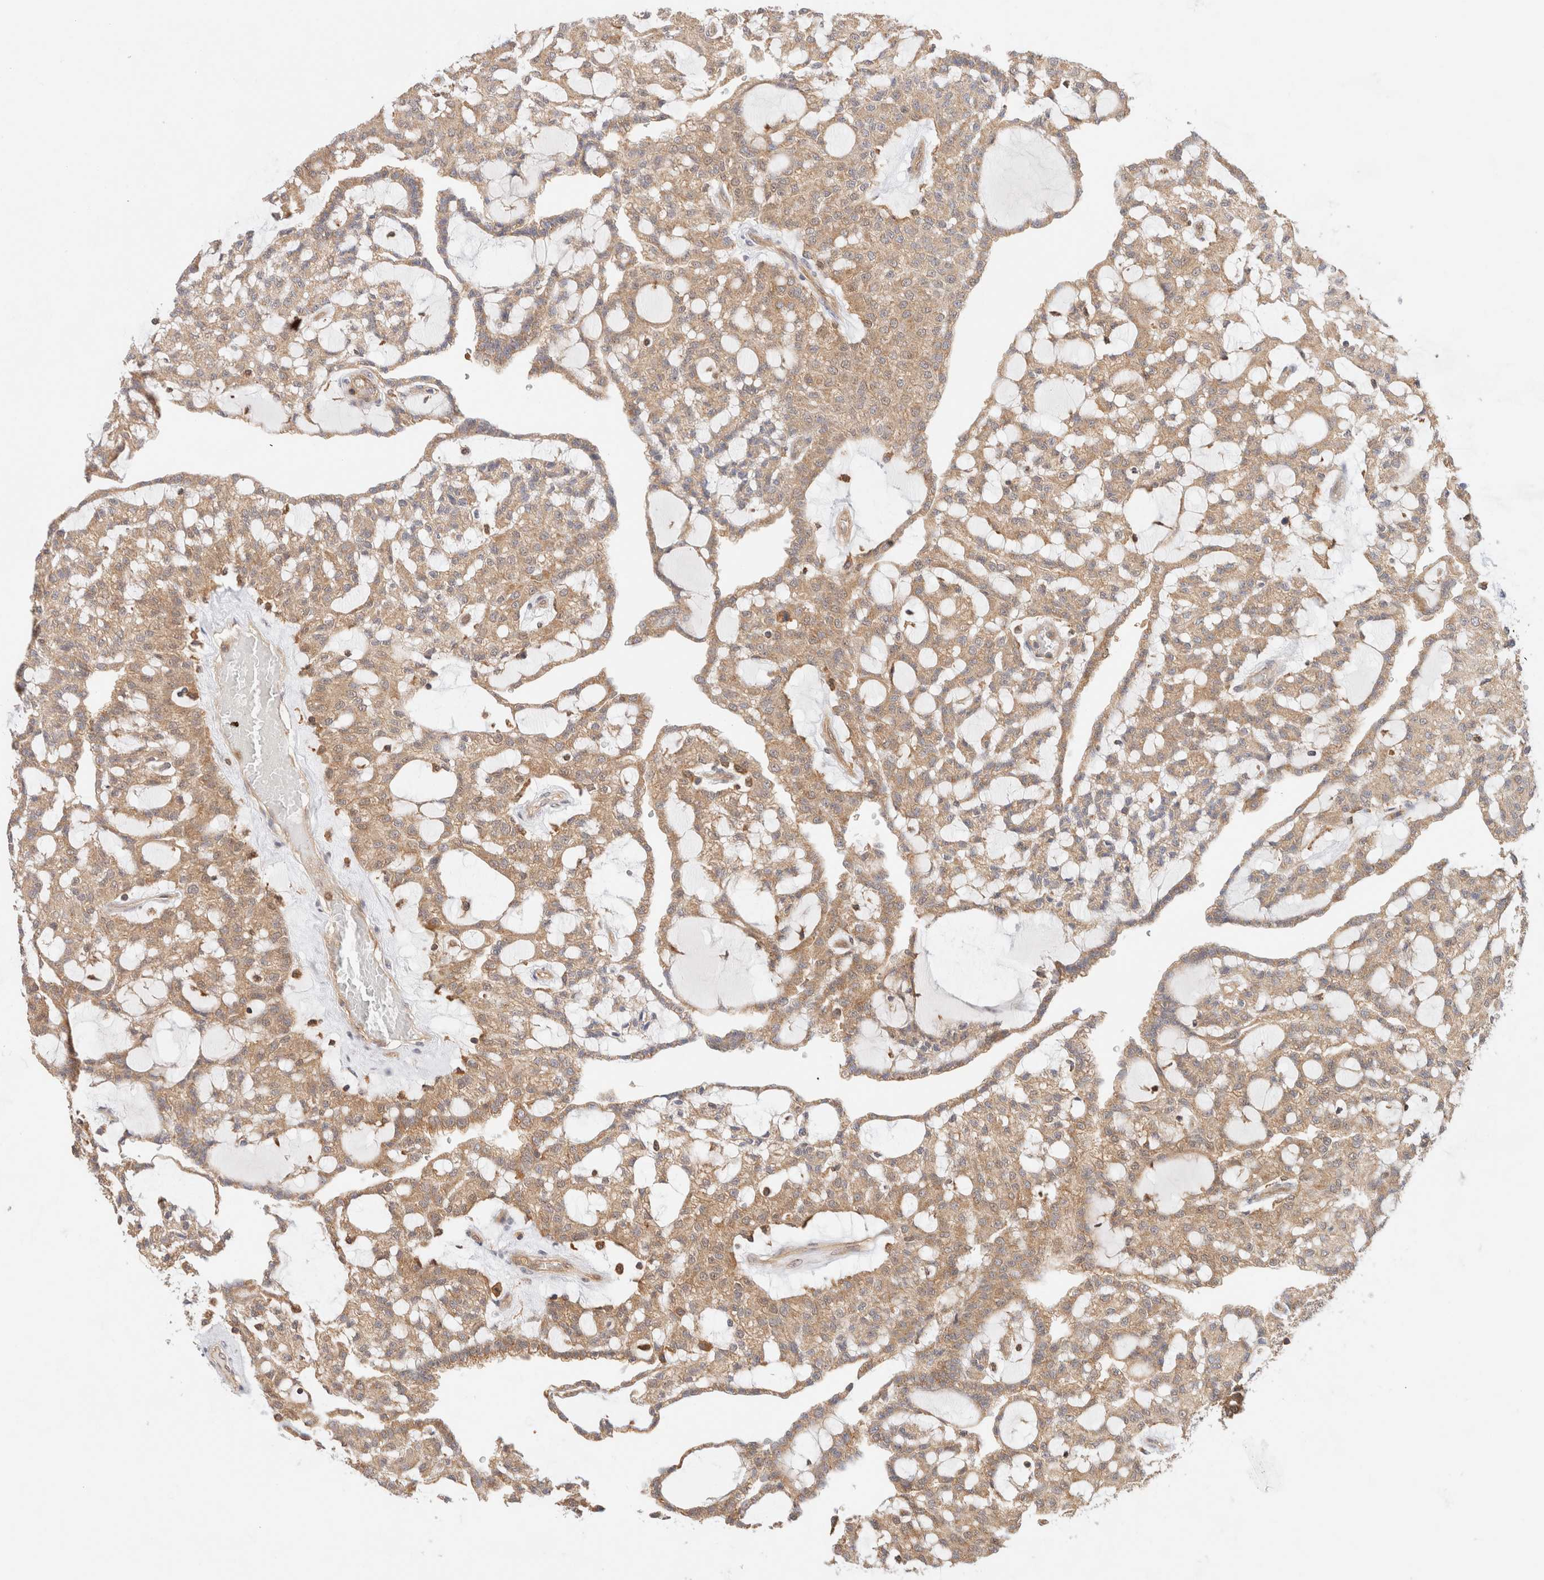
{"staining": {"intensity": "moderate", "quantity": ">75%", "location": "cytoplasmic/membranous"}, "tissue": "renal cancer", "cell_type": "Tumor cells", "image_type": "cancer", "snomed": [{"axis": "morphology", "description": "Adenocarcinoma, NOS"}, {"axis": "topography", "description": "Kidney"}], "caption": "About >75% of tumor cells in human renal cancer display moderate cytoplasmic/membranous protein expression as visualized by brown immunohistochemical staining.", "gene": "RABEP1", "patient": {"sex": "male", "age": 63}}